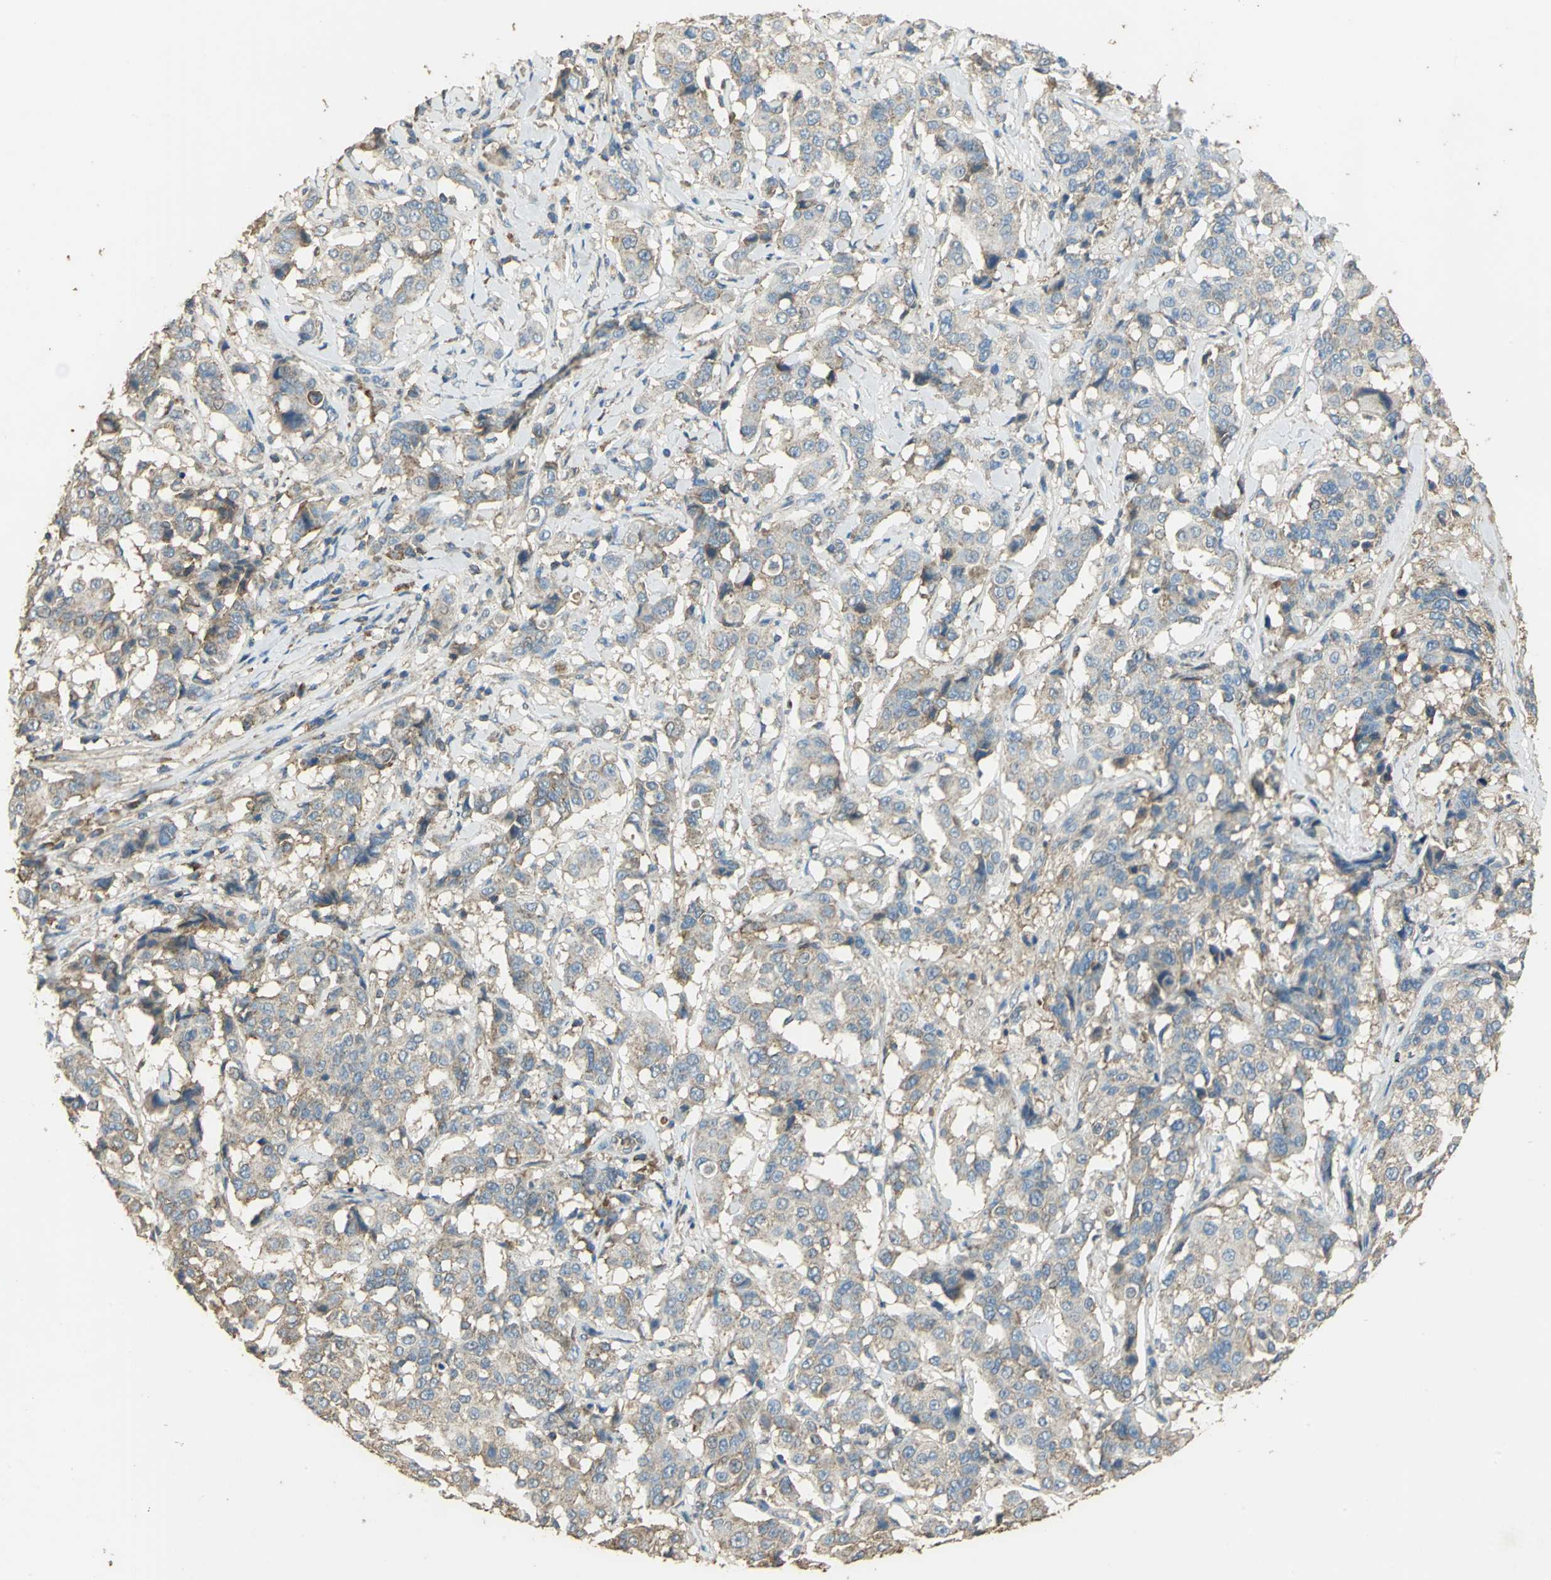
{"staining": {"intensity": "weak", "quantity": ">75%", "location": "cytoplasmic/membranous"}, "tissue": "breast cancer", "cell_type": "Tumor cells", "image_type": "cancer", "snomed": [{"axis": "morphology", "description": "Duct carcinoma"}, {"axis": "topography", "description": "Breast"}], "caption": "Immunohistochemistry (DAB (3,3'-diaminobenzidine)) staining of human breast intraductal carcinoma exhibits weak cytoplasmic/membranous protein positivity in approximately >75% of tumor cells.", "gene": "TRAPPC2", "patient": {"sex": "female", "age": 27}}